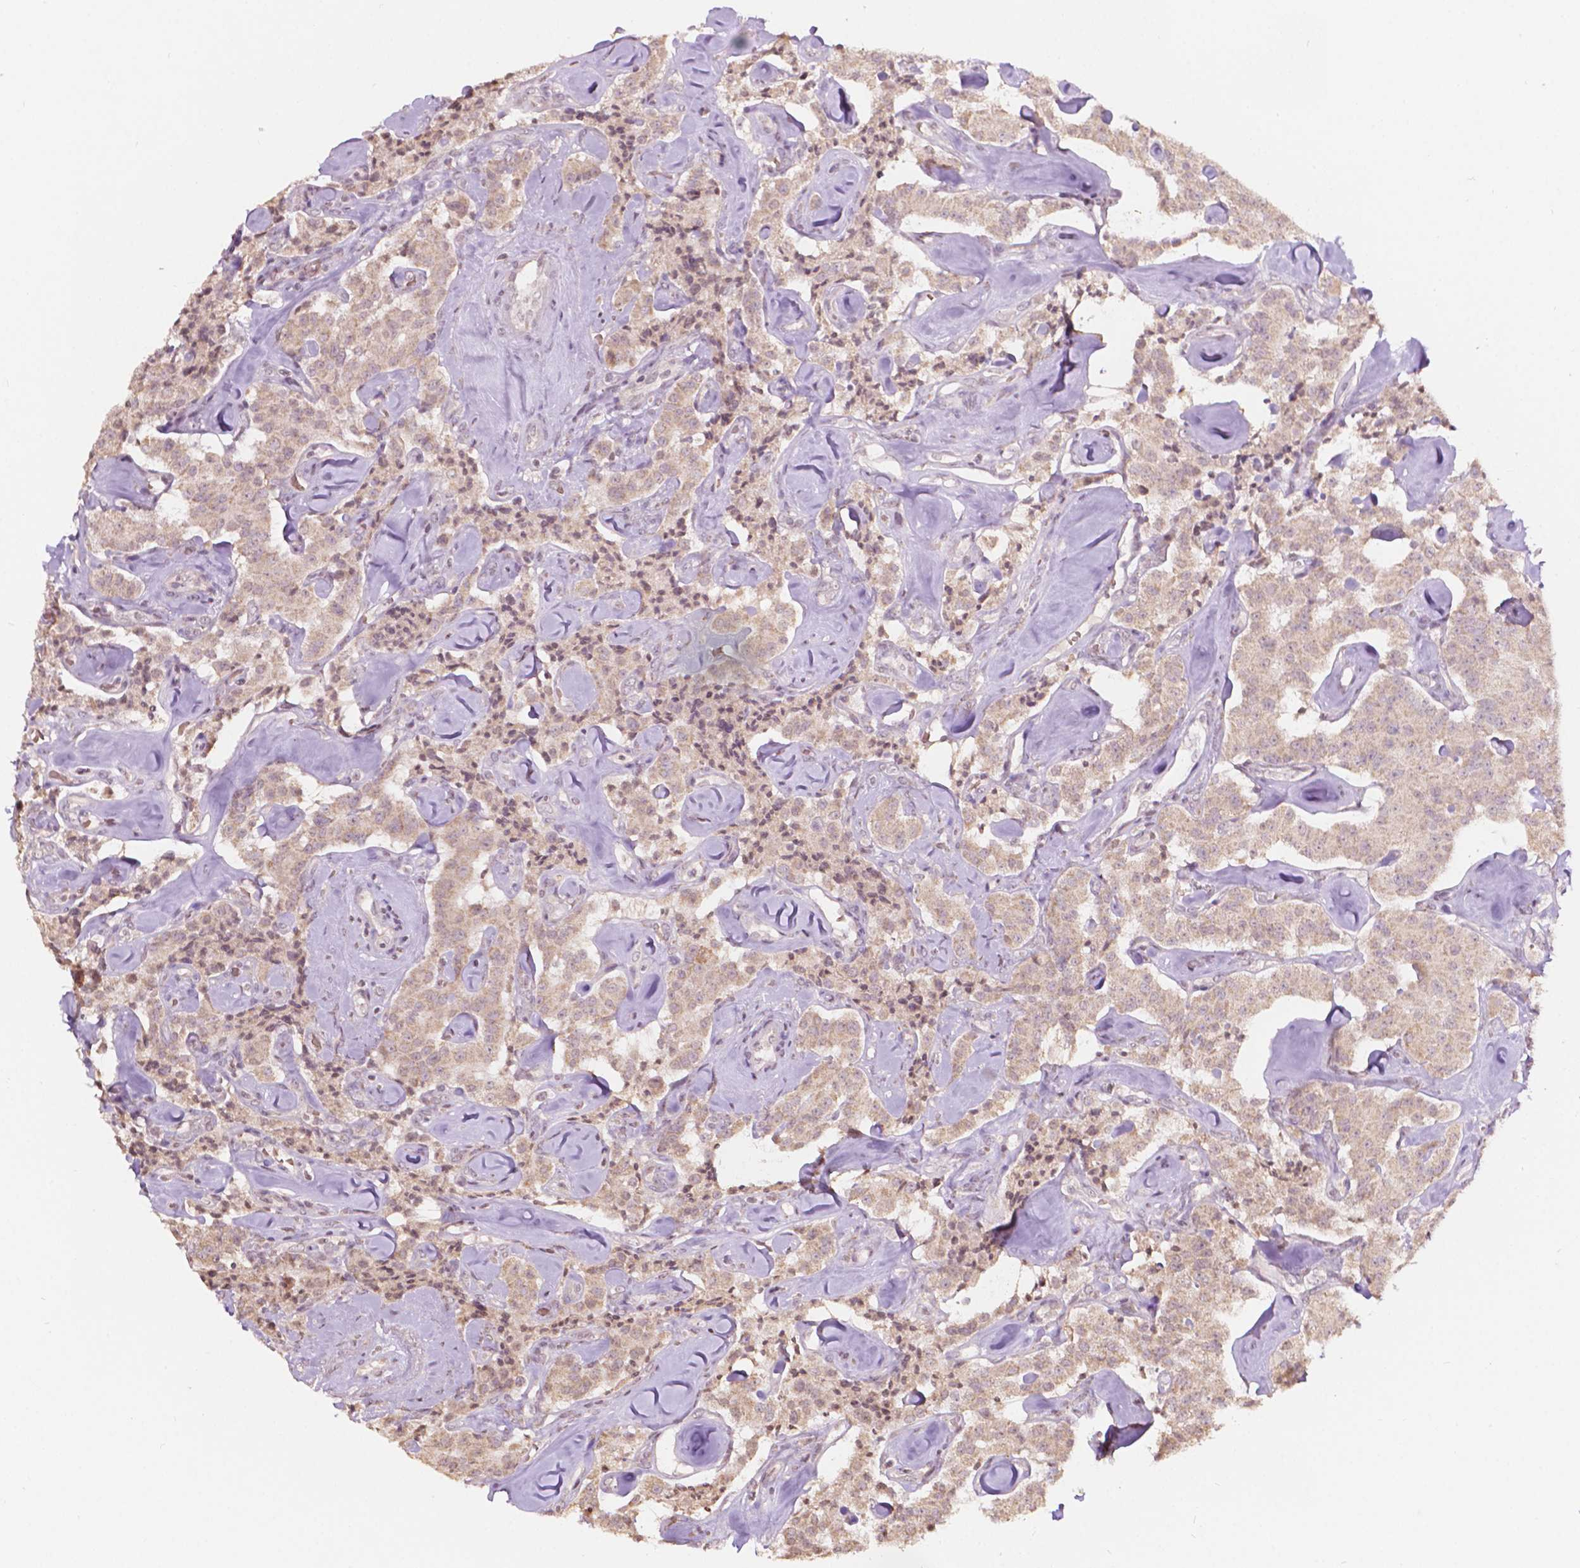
{"staining": {"intensity": "weak", "quantity": ">75%", "location": "cytoplasmic/membranous"}, "tissue": "carcinoid", "cell_type": "Tumor cells", "image_type": "cancer", "snomed": [{"axis": "morphology", "description": "Carcinoid, malignant, NOS"}, {"axis": "topography", "description": "Pancreas"}], "caption": "About >75% of tumor cells in carcinoid exhibit weak cytoplasmic/membranous protein positivity as visualized by brown immunohistochemical staining.", "gene": "NOS1AP", "patient": {"sex": "male", "age": 41}}